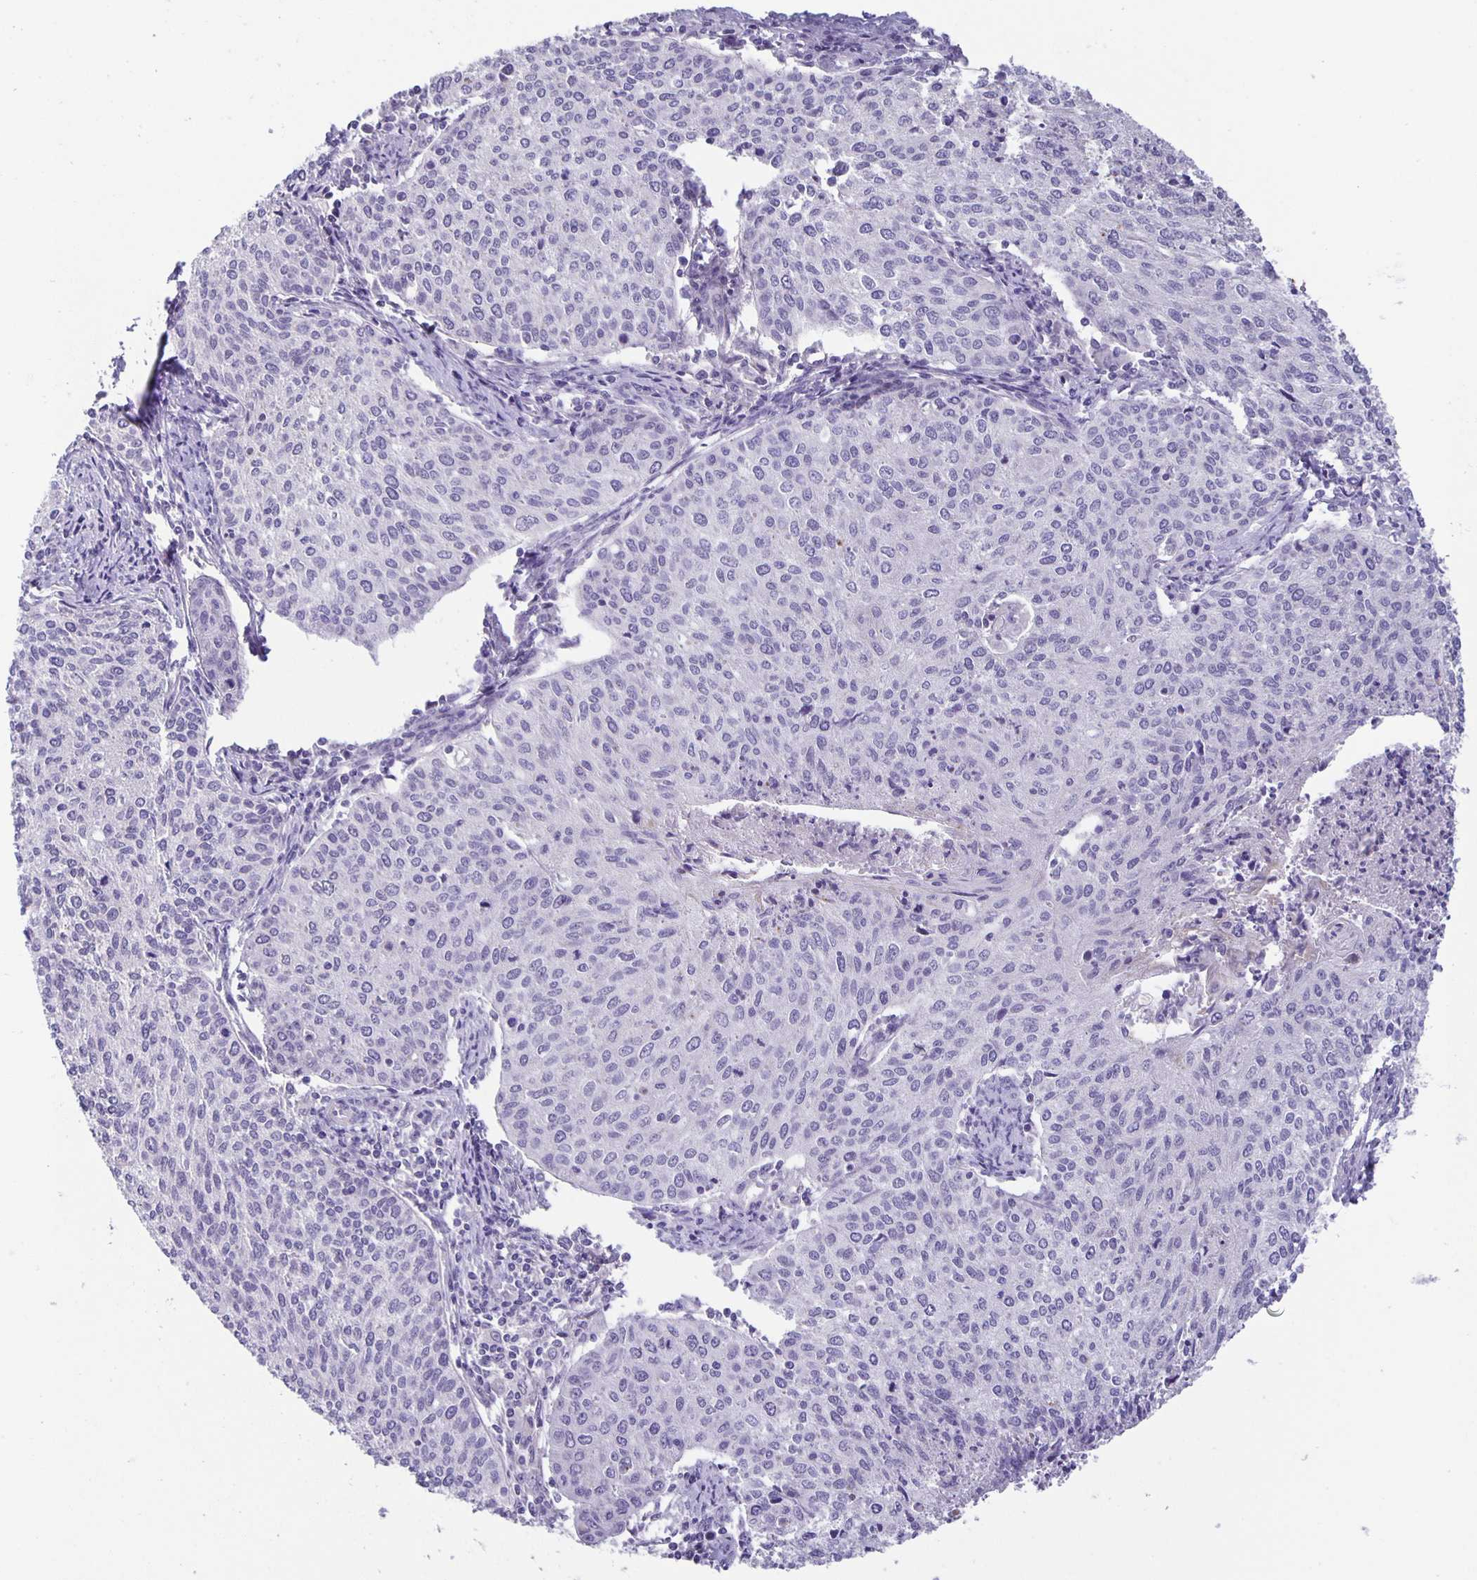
{"staining": {"intensity": "negative", "quantity": "none", "location": "none"}, "tissue": "cervical cancer", "cell_type": "Tumor cells", "image_type": "cancer", "snomed": [{"axis": "morphology", "description": "Squamous cell carcinoma, NOS"}, {"axis": "topography", "description": "Cervix"}], "caption": "Immunohistochemistry (IHC) histopathology image of neoplastic tissue: human cervical cancer stained with DAB demonstrates no significant protein staining in tumor cells. Brightfield microscopy of IHC stained with DAB (3,3'-diaminobenzidine) (brown) and hematoxylin (blue), captured at high magnification.", "gene": "PTPN3", "patient": {"sex": "female", "age": 38}}